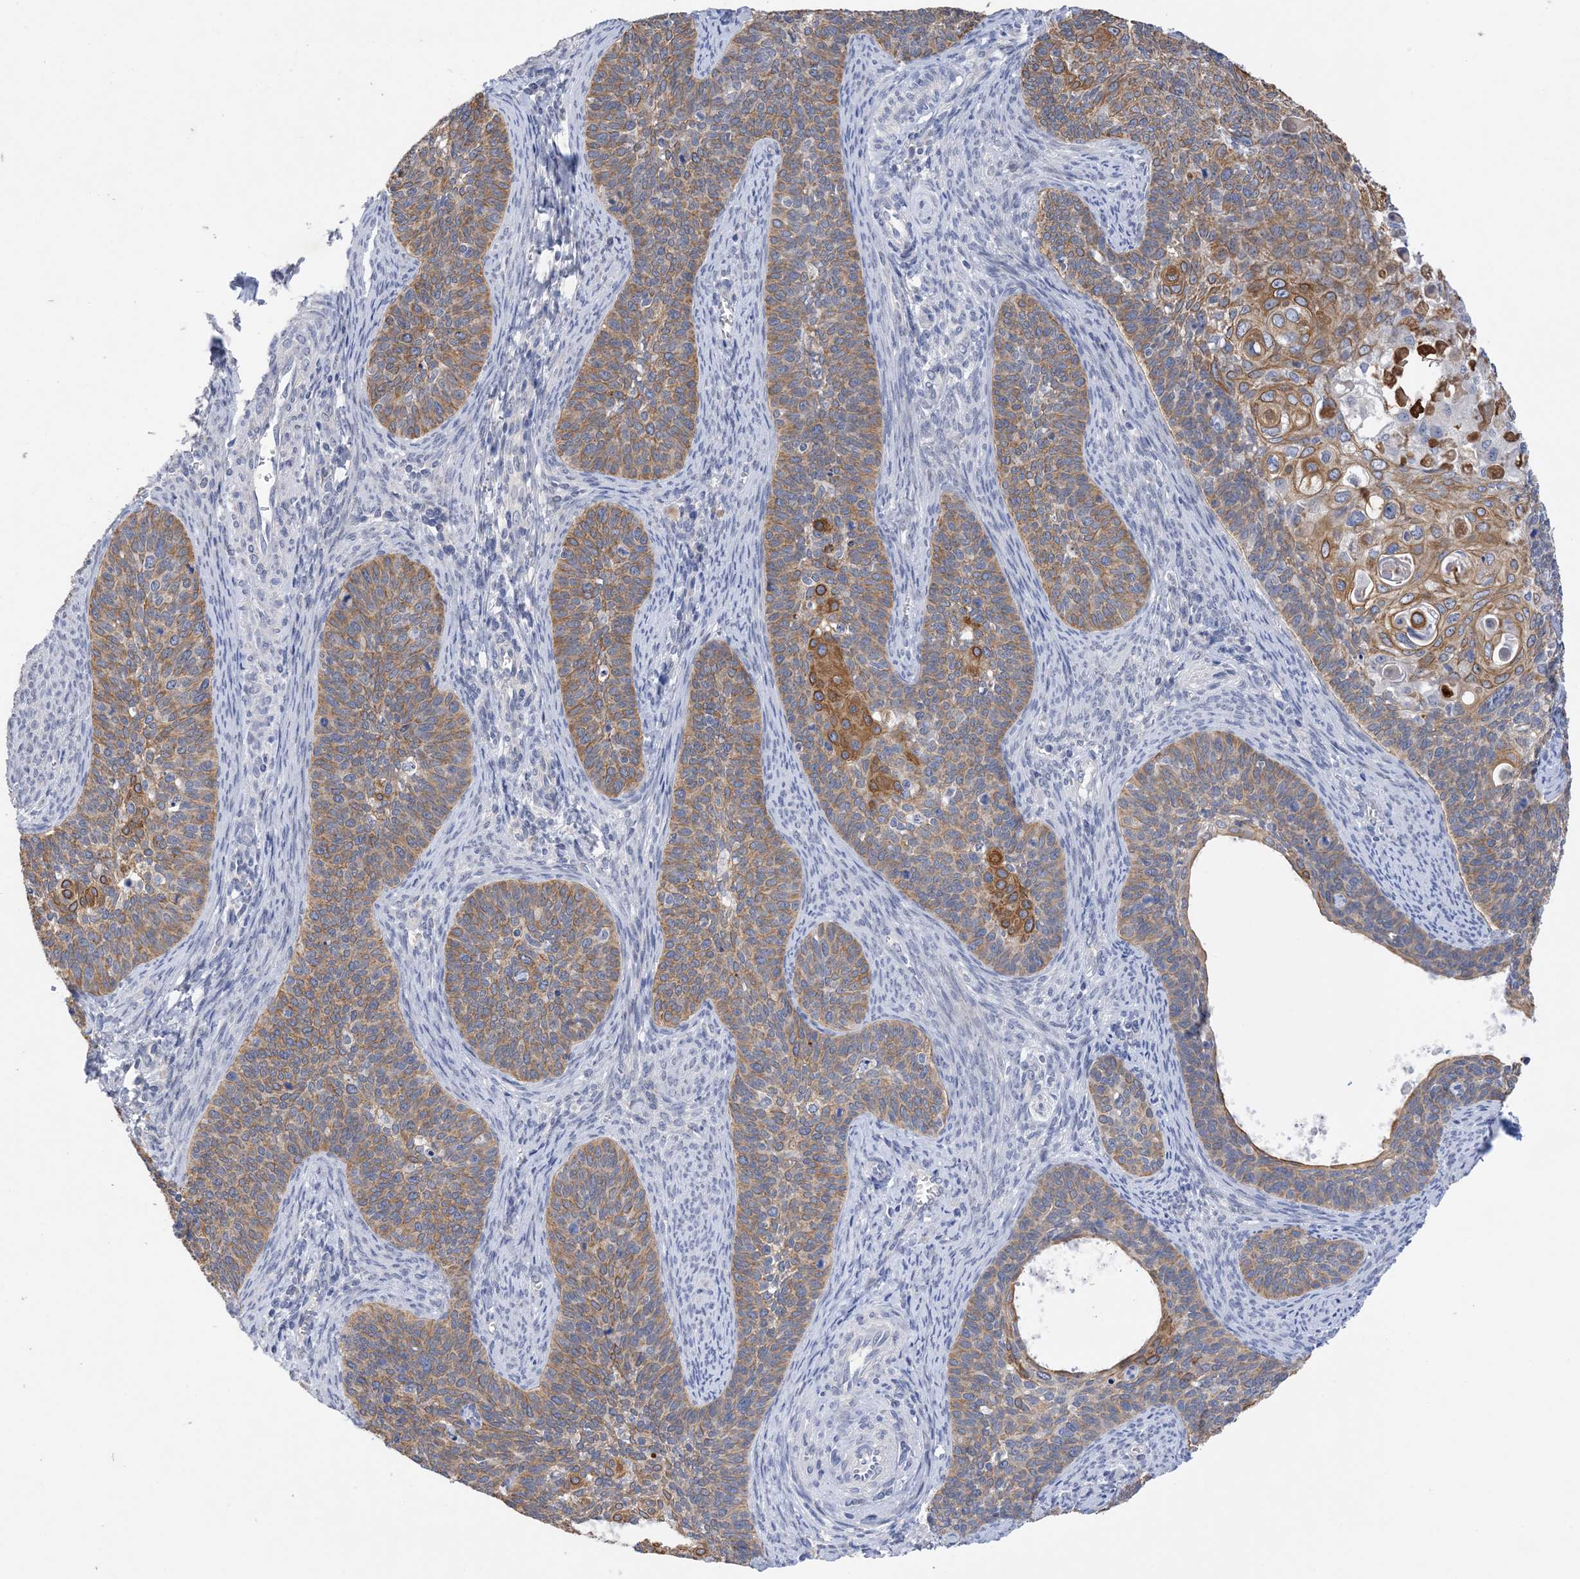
{"staining": {"intensity": "moderate", "quantity": ">75%", "location": "cytoplasmic/membranous"}, "tissue": "cervical cancer", "cell_type": "Tumor cells", "image_type": "cancer", "snomed": [{"axis": "morphology", "description": "Squamous cell carcinoma, NOS"}, {"axis": "topography", "description": "Cervix"}], "caption": "An immunohistochemistry photomicrograph of tumor tissue is shown. Protein staining in brown shows moderate cytoplasmic/membranous positivity in cervical cancer (squamous cell carcinoma) within tumor cells.", "gene": "PLK4", "patient": {"sex": "female", "age": 33}}